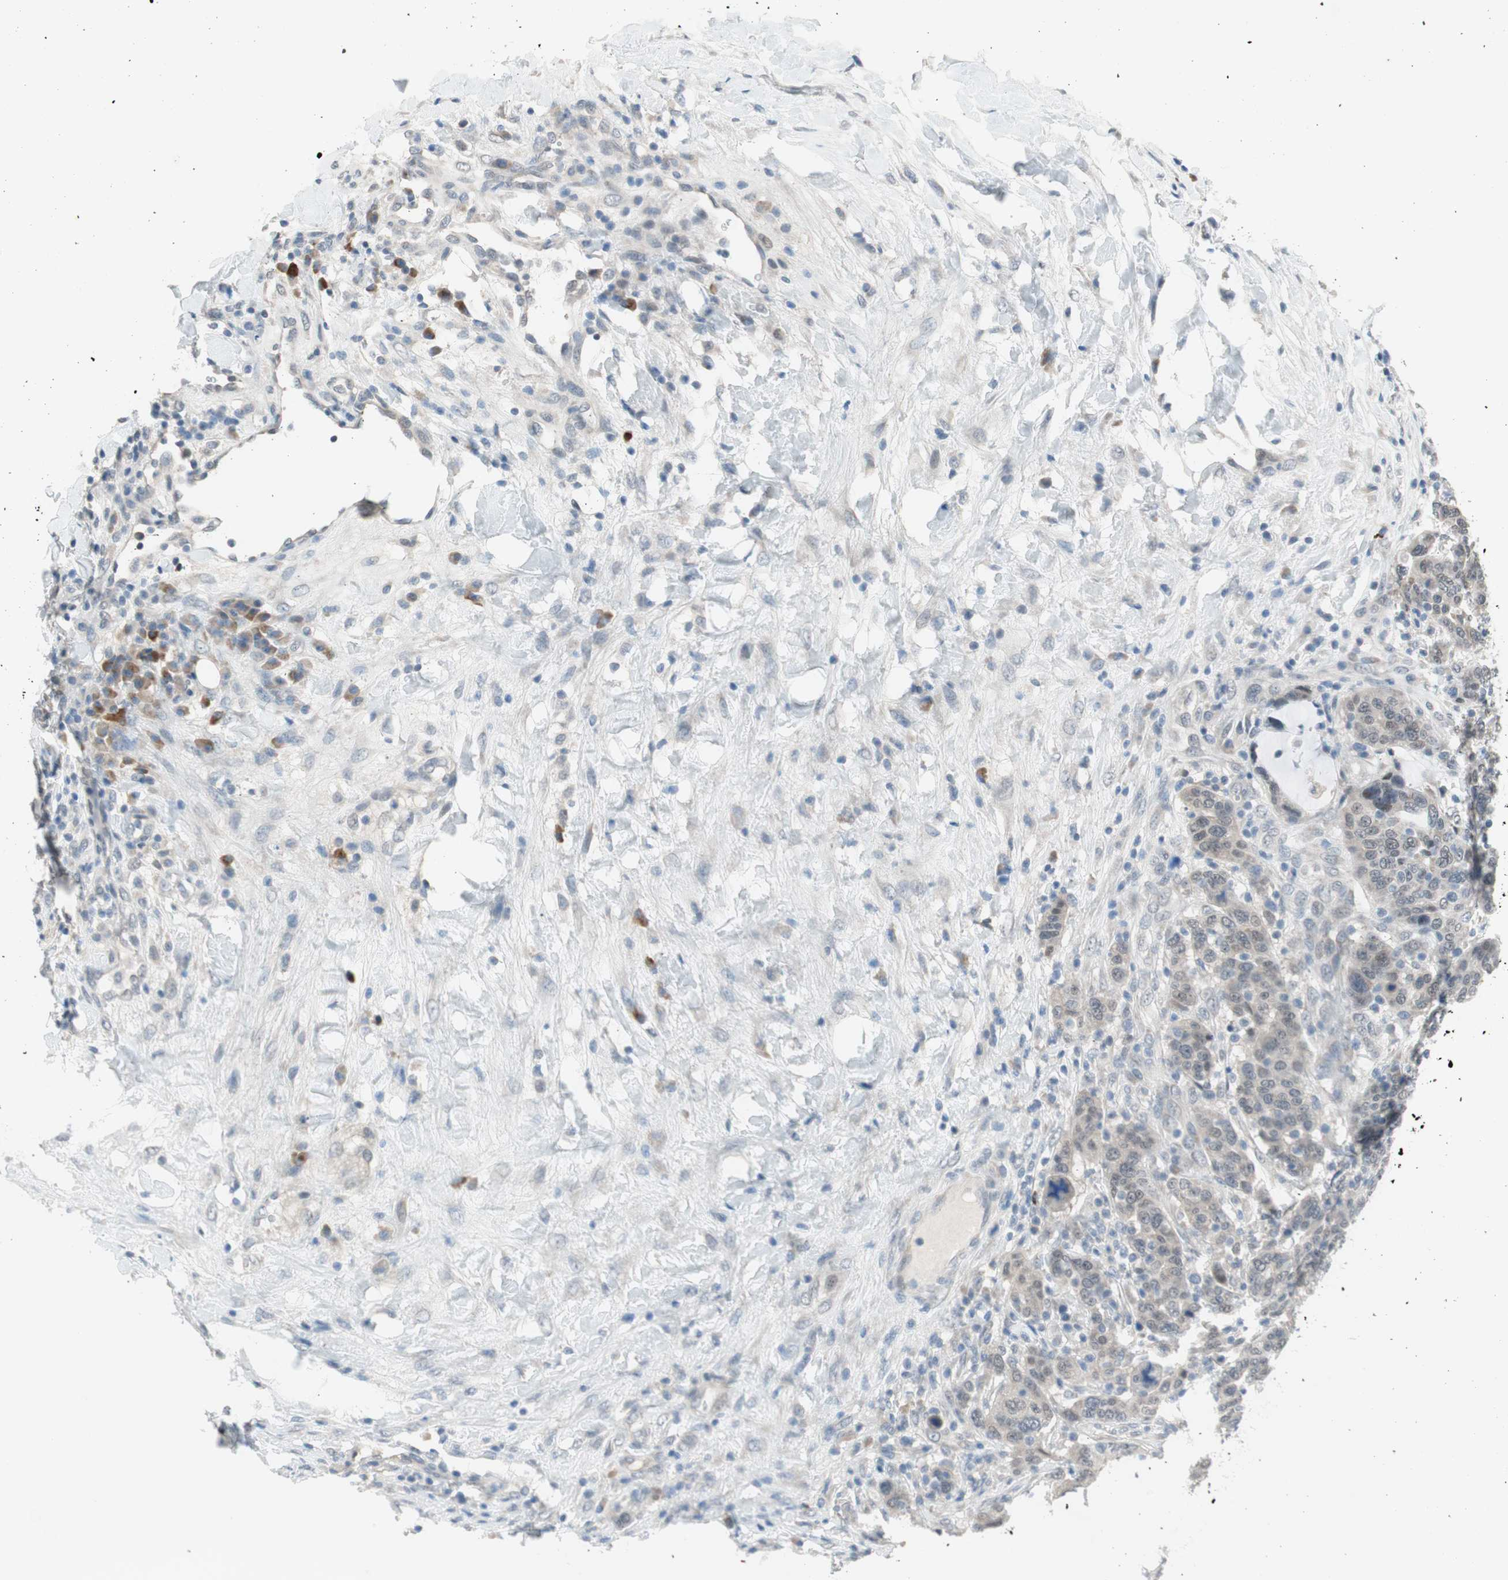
{"staining": {"intensity": "weak", "quantity": "<25%", "location": "nuclear"}, "tissue": "breast cancer", "cell_type": "Tumor cells", "image_type": "cancer", "snomed": [{"axis": "morphology", "description": "Duct carcinoma"}, {"axis": "topography", "description": "Breast"}], "caption": "Intraductal carcinoma (breast) was stained to show a protein in brown. There is no significant staining in tumor cells.", "gene": "GRHL1", "patient": {"sex": "female", "age": 37}}